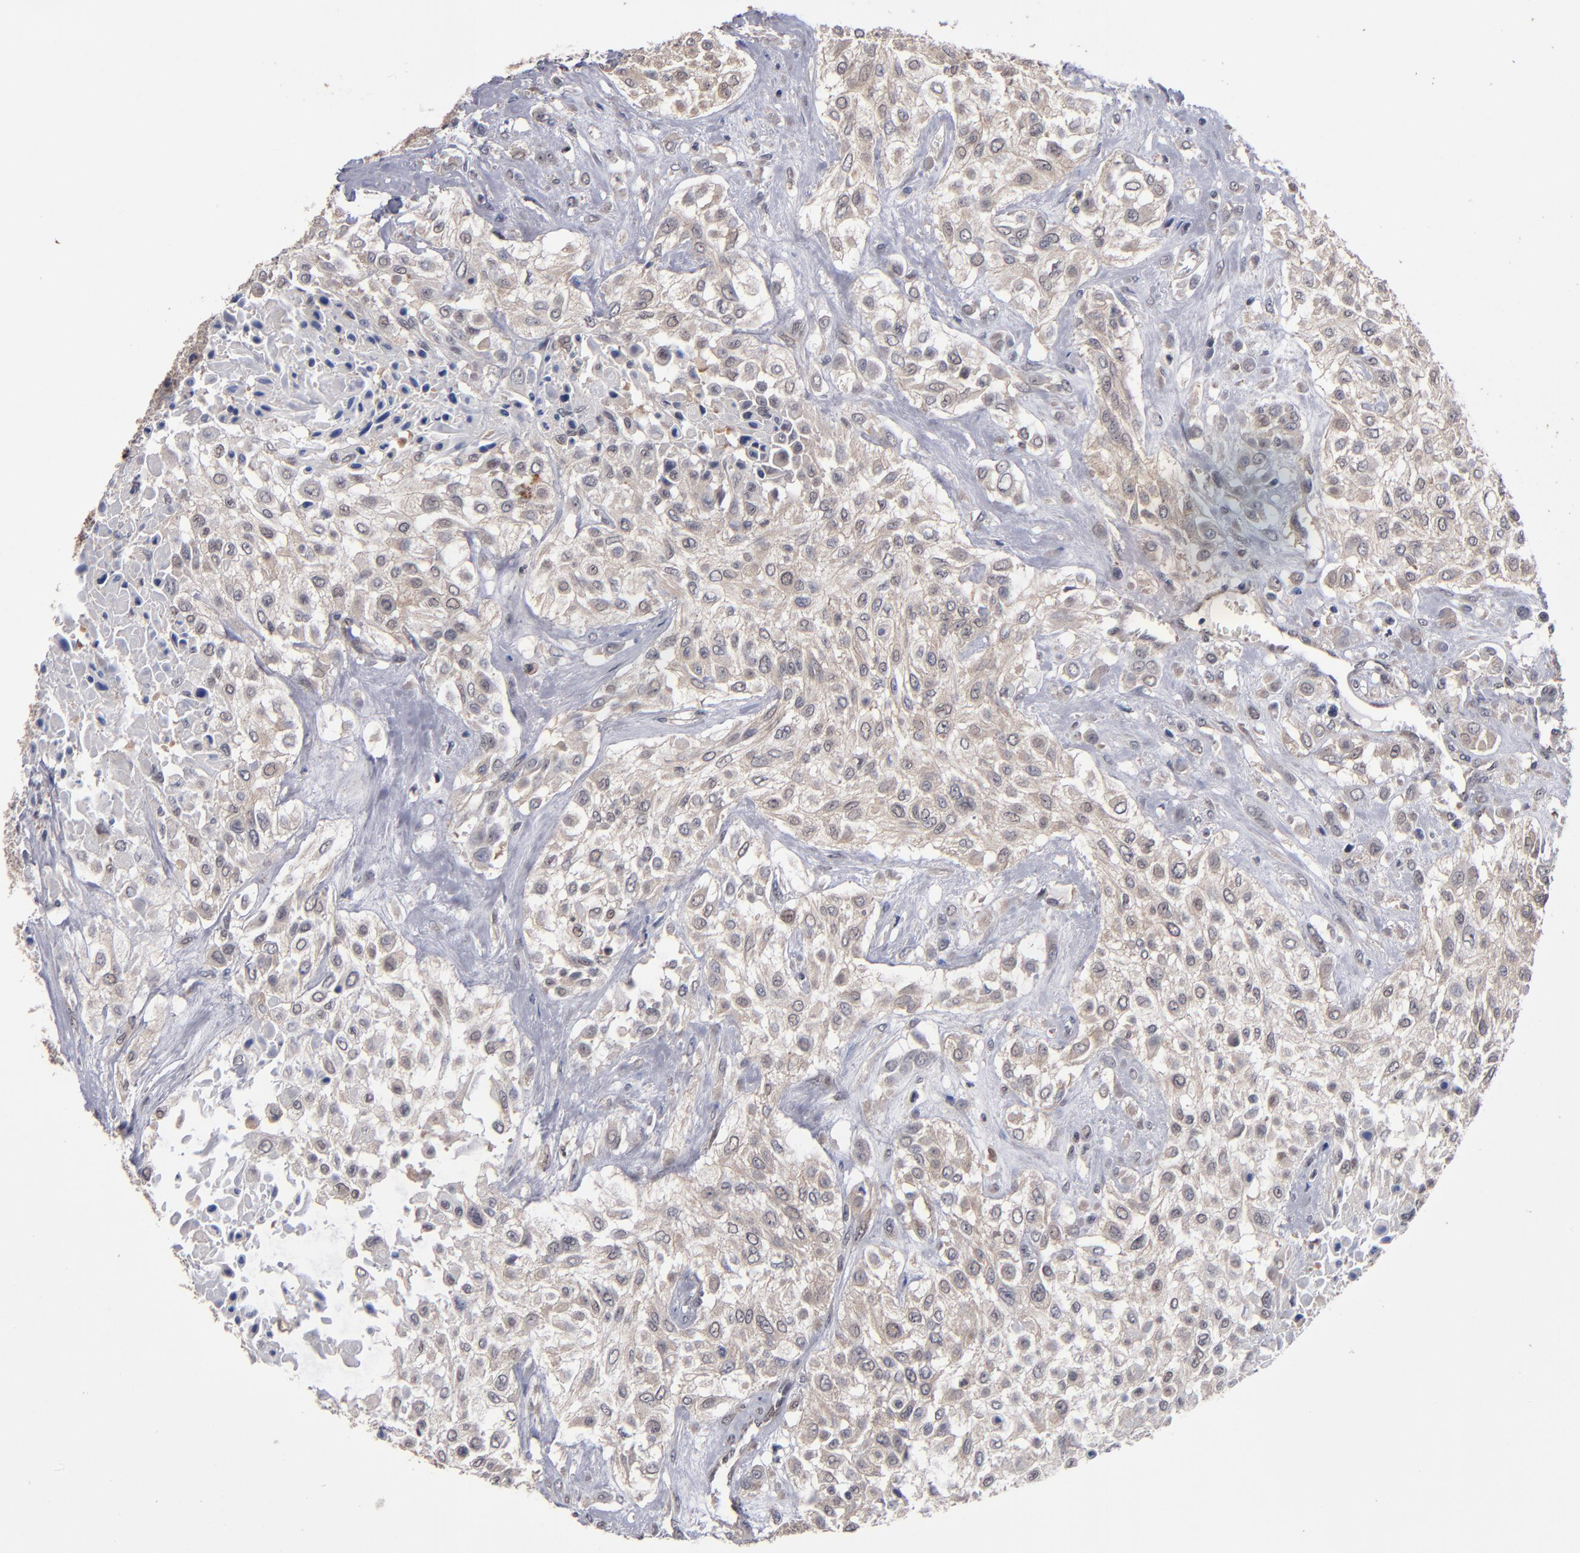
{"staining": {"intensity": "weak", "quantity": "25%-75%", "location": "cytoplasmic/membranous"}, "tissue": "urothelial cancer", "cell_type": "Tumor cells", "image_type": "cancer", "snomed": [{"axis": "morphology", "description": "Urothelial carcinoma, High grade"}, {"axis": "topography", "description": "Urinary bladder"}], "caption": "Immunohistochemical staining of human urothelial cancer exhibits low levels of weak cytoplasmic/membranous protein positivity in approximately 25%-75% of tumor cells.", "gene": "ALG13", "patient": {"sex": "male", "age": 57}}